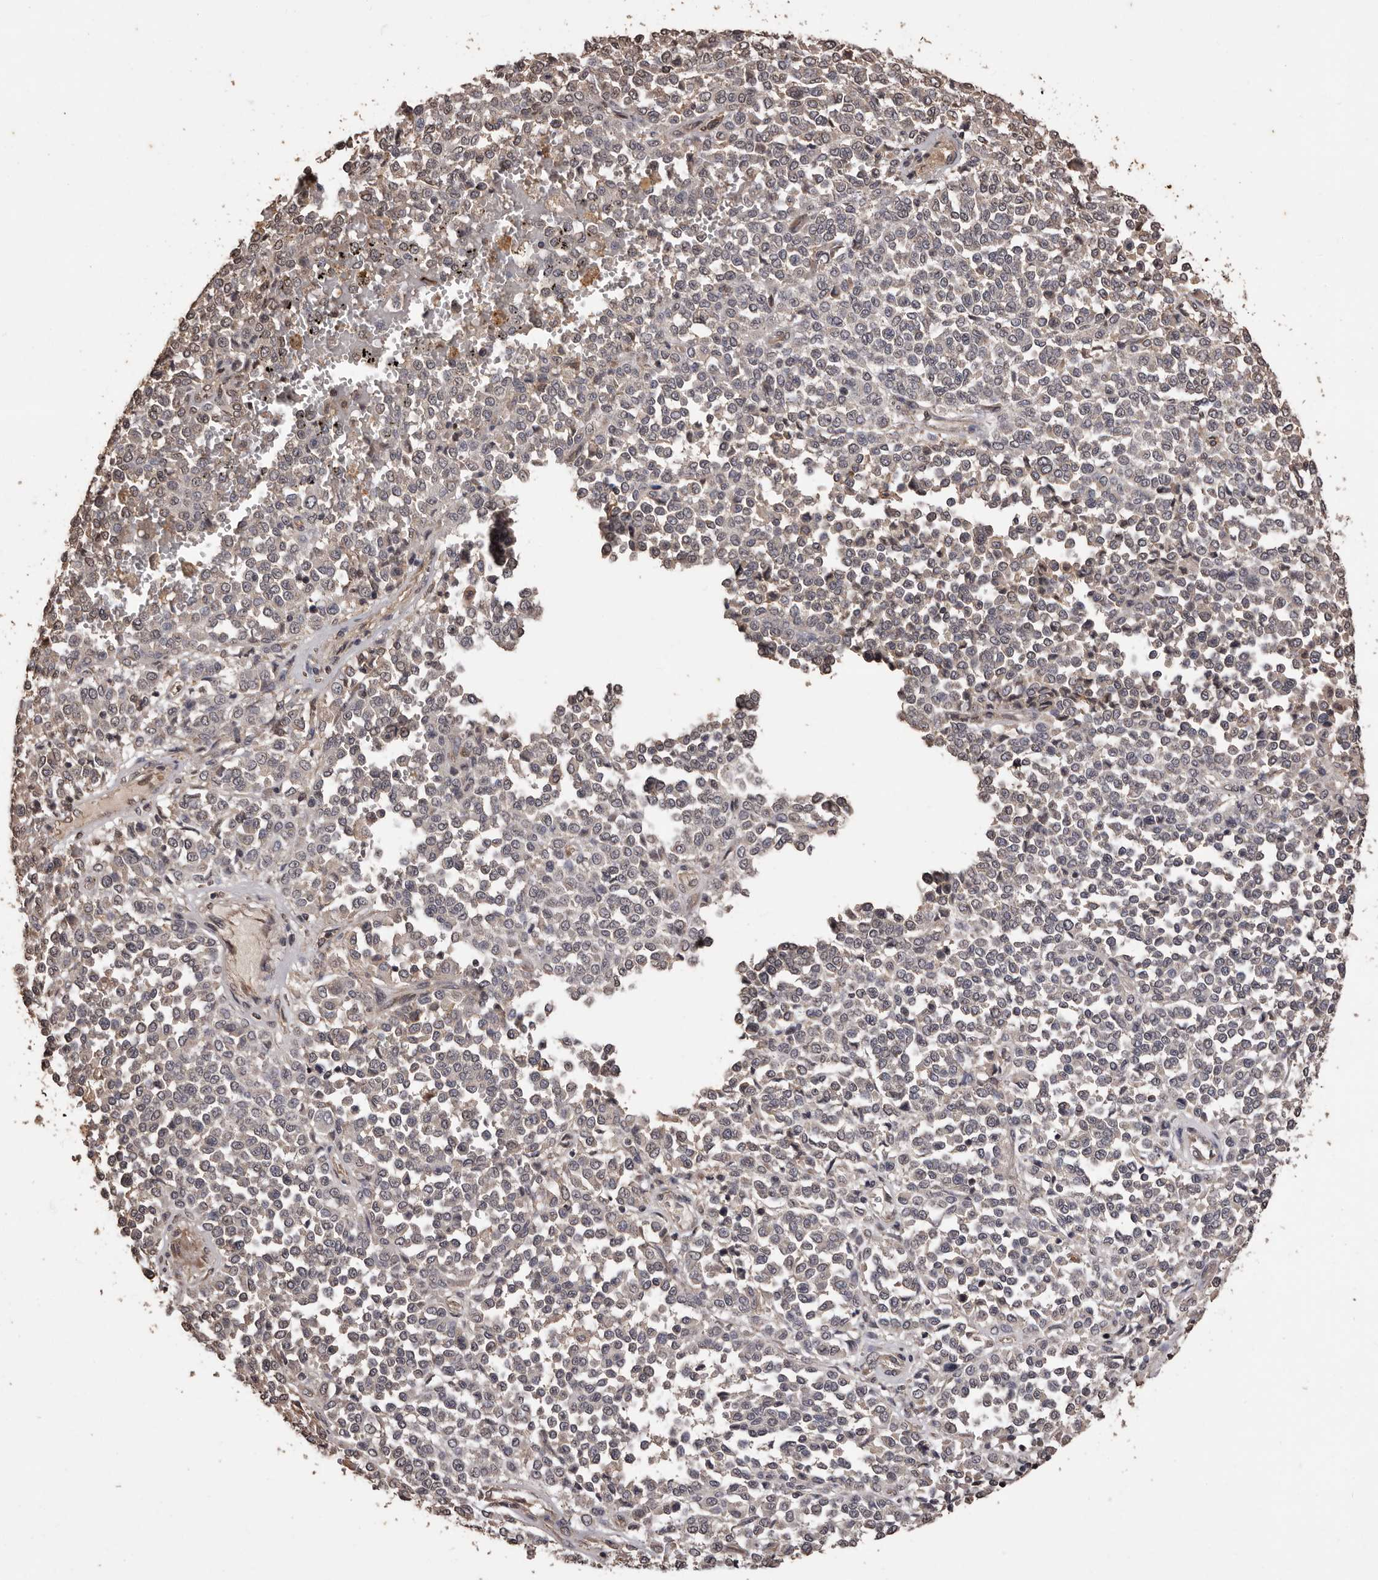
{"staining": {"intensity": "weak", "quantity": "25%-75%", "location": "cytoplasmic/membranous"}, "tissue": "melanoma", "cell_type": "Tumor cells", "image_type": "cancer", "snomed": [{"axis": "morphology", "description": "Malignant melanoma, Metastatic site"}, {"axis": "topography", "description": "Pancreas"}], "caption": "Human melanoma stained with a protein marker demonstrates weak staining in tumor cells.", "gene": "NAV1", "patient": {"sex": "female", "age": 30}}